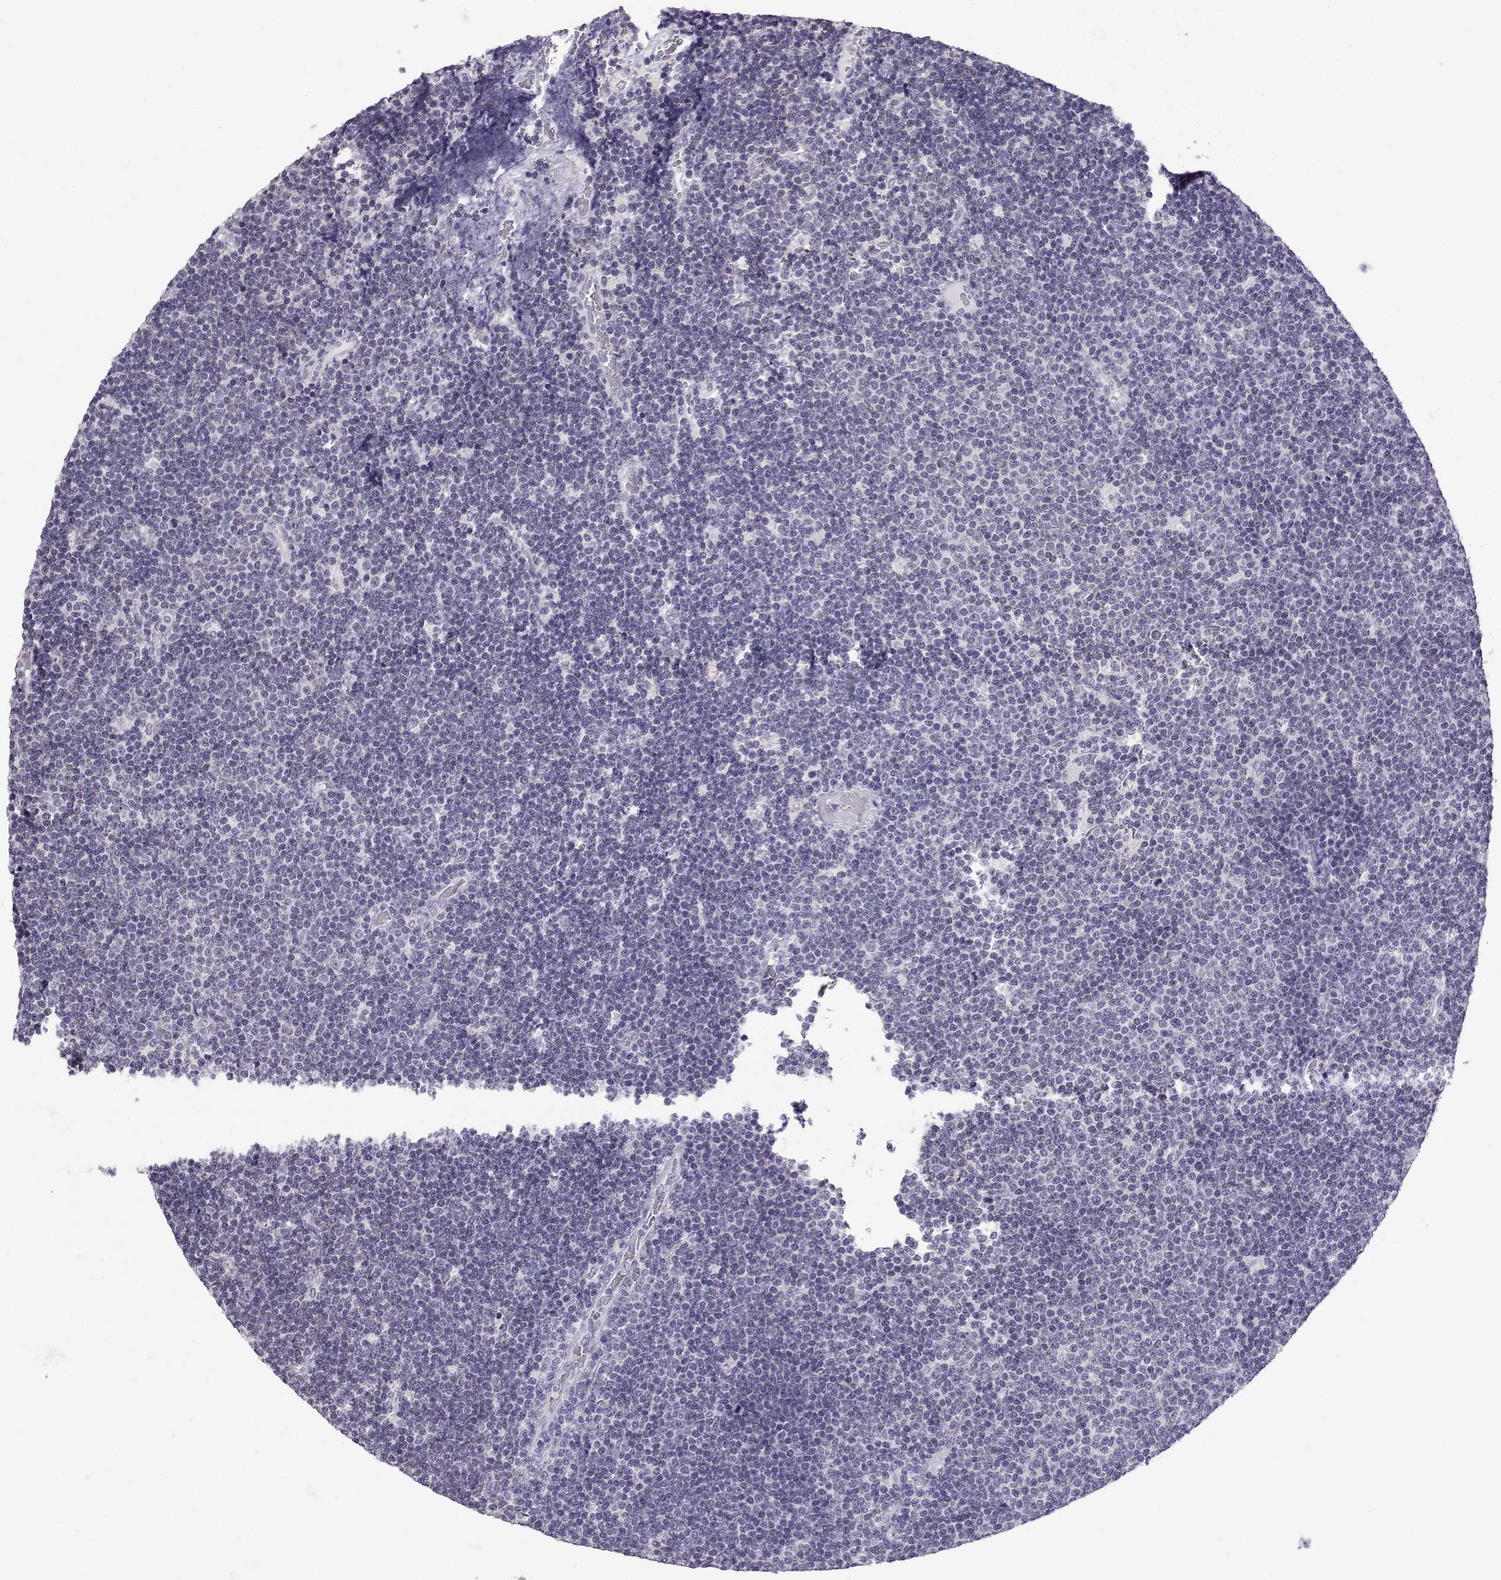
{"staining": {"intensity": "negative", "quantity": "none", "location": "none"}, "tissue": "lymphoma", "cell_type": "Tumor cells", "image_type": "cancer", "snomed": [{"axis": "morphology", "description": "Malignant lymphoma, non-Hodgkin's type, Low grade"}, {"axis": "topography", "description": "Brain"}], "caption": "Tumor cells are negative for protein expression in human malignant lymphoma, non-Hodgkin's type (low-grade).", "gene": "TBR1", "patient": {"sex": "female", "age": 66}}